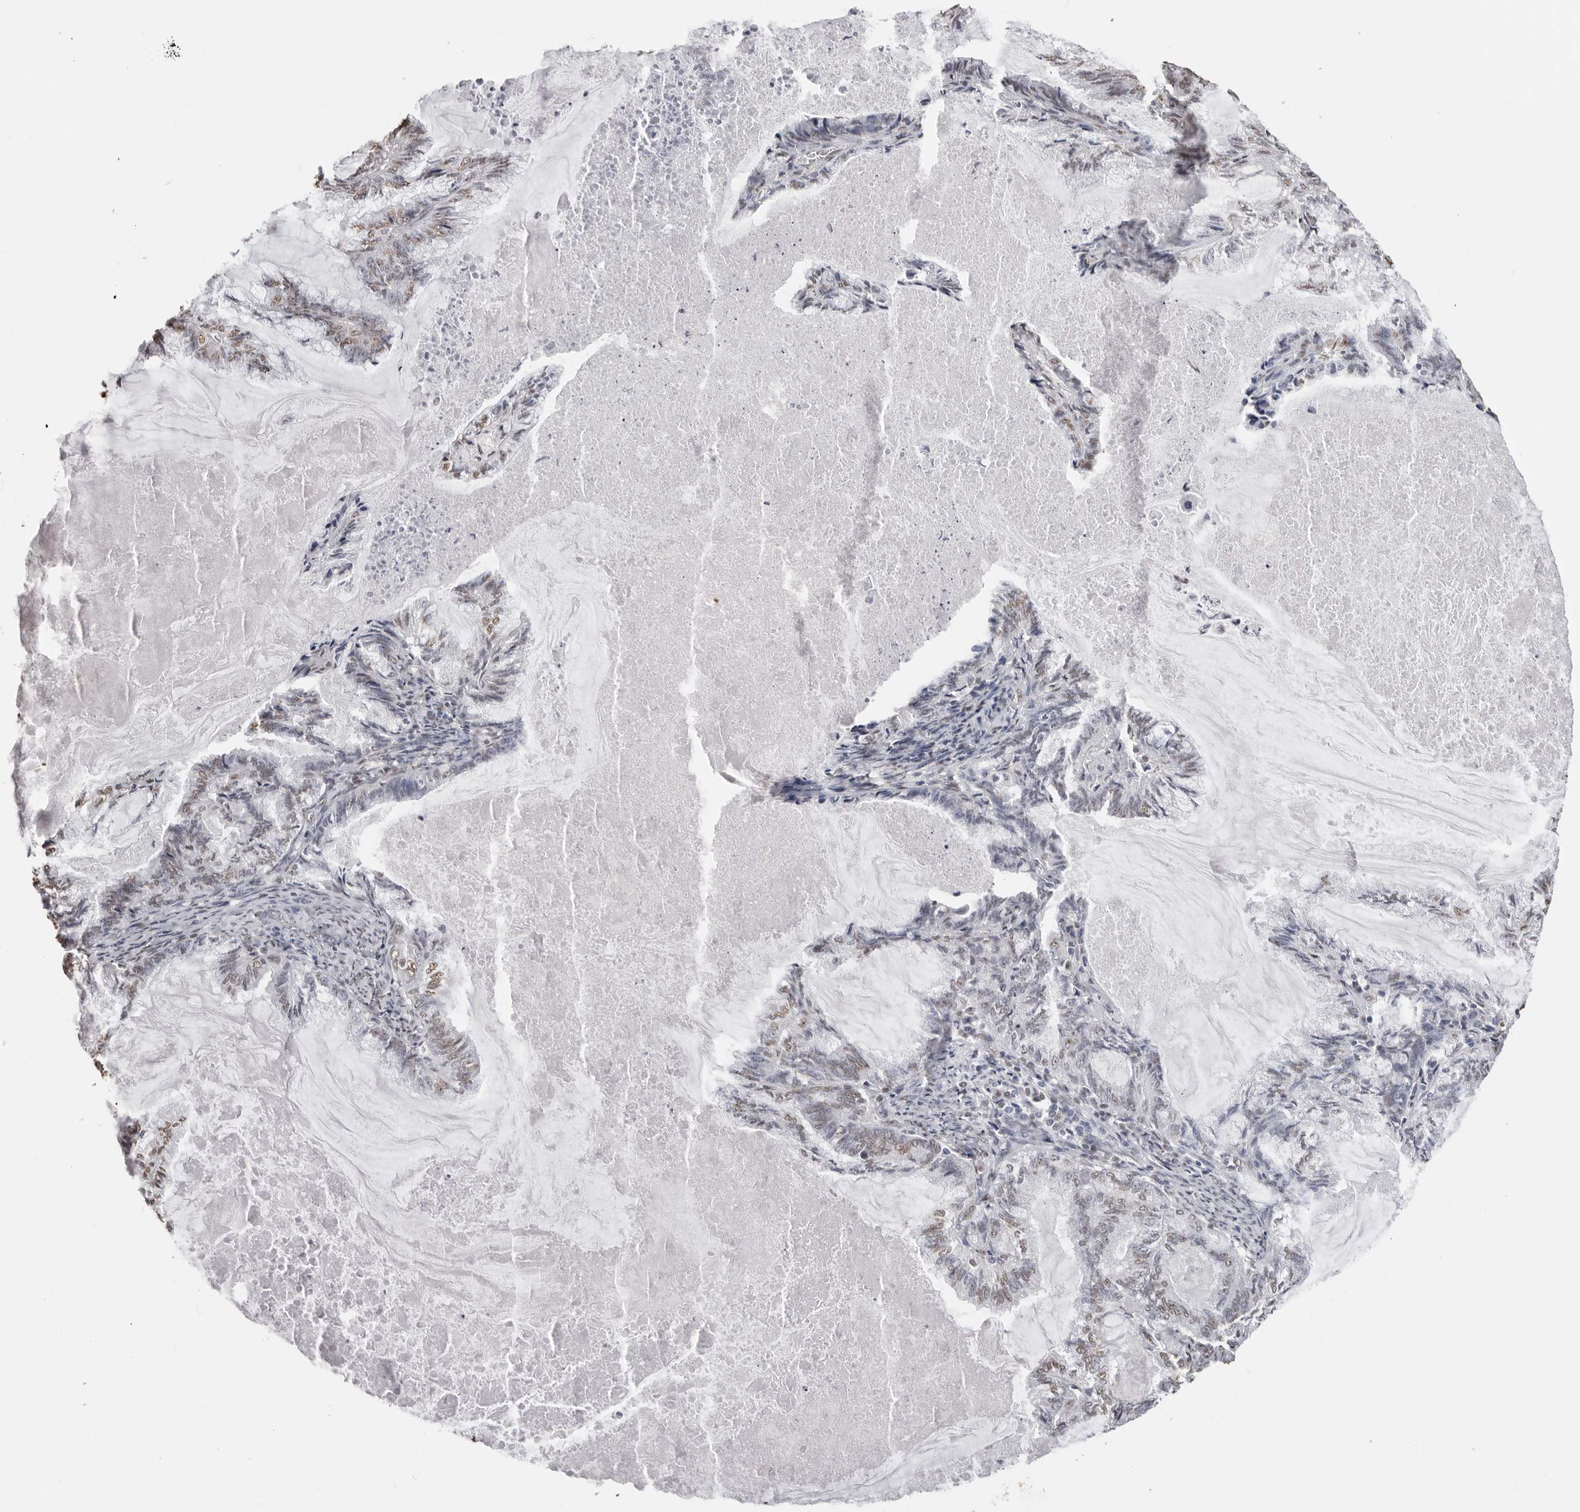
{"staining": {"intensity": "weak", "quantity": "25%-75%", "location": "nuclear"}, "tissue": "endometrial cancer", "cell_type": "Tumor cells", "image_type": "cancer", "snomed": [{"axis": "morphology", "description": "Adenocarcinoma, NOS"}, {"axis": "topography", "description": "Endometrium"}], "caption": "Immunohistochemical staining of endometrial cancer displays weak nuclear protein staining in approximately 25%-75% of tumor cells. The protein of interest is shown in brown color, while the nuclei are stained blue.", "gene": "OLIG3", "patient": {"sex": "female", "age": 86}}